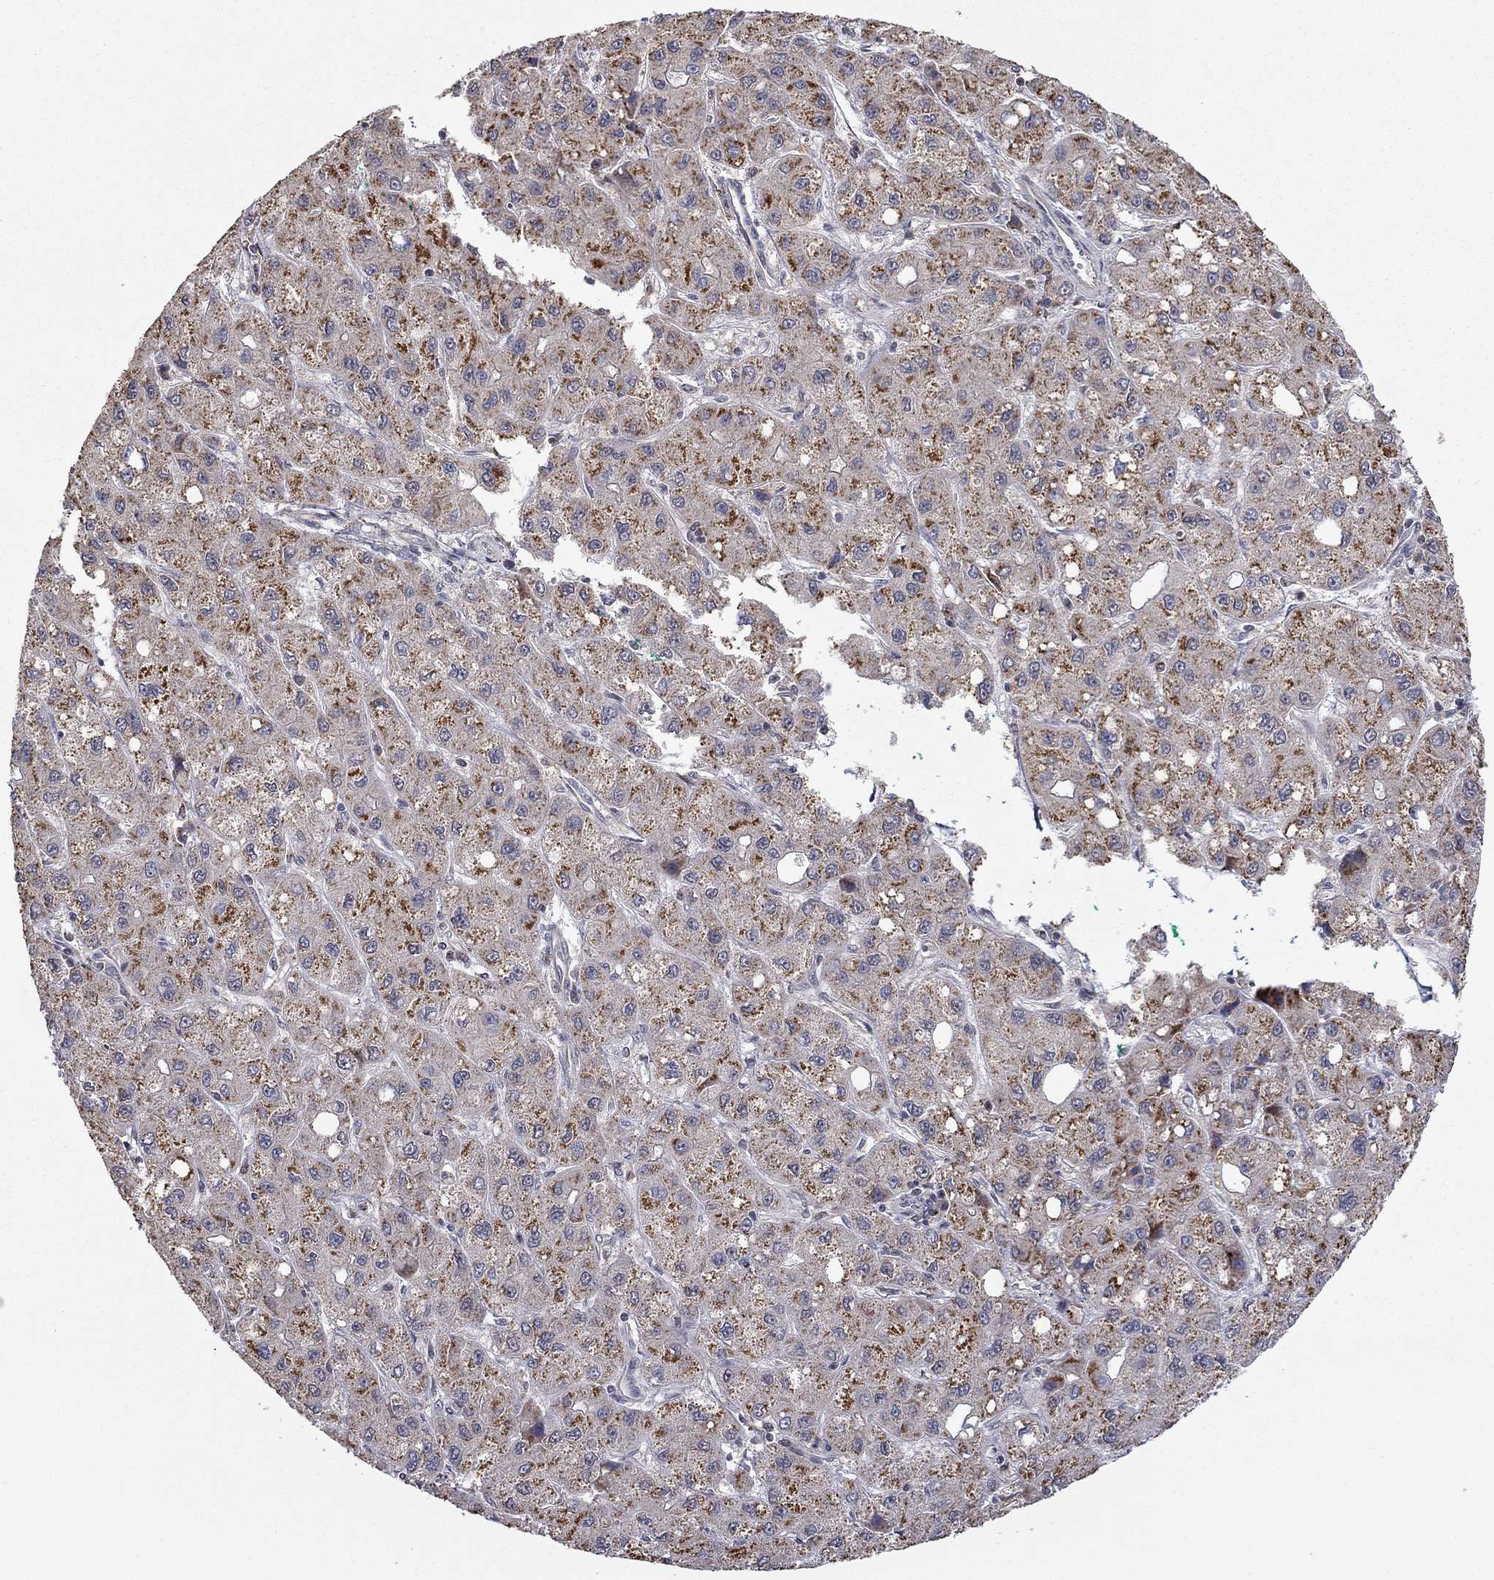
{"staining": {"intensity": "moderate", "quantity": "25%-75%", "location": "cytoplasmic/membranous"}, "tissue": "liver cancer", "cell_type": "Tumor cells", "image_type": "cancer", "snomed": [{"axis": "morphology", "description": "Carcinoma, Hepatocellular, NOS"}, {"axis": "topography", "description": "Liver"}], "caption": "Liver cancer (hepatocellular carcinoma) was stained to show a protein in brown. There is medium levels of moderate cytoplasmic/membranous positivity in approximately 25%-75% of tumor cells.", "gene": "LPCAT4", "patient": {"sex": "male", "age": 73}}